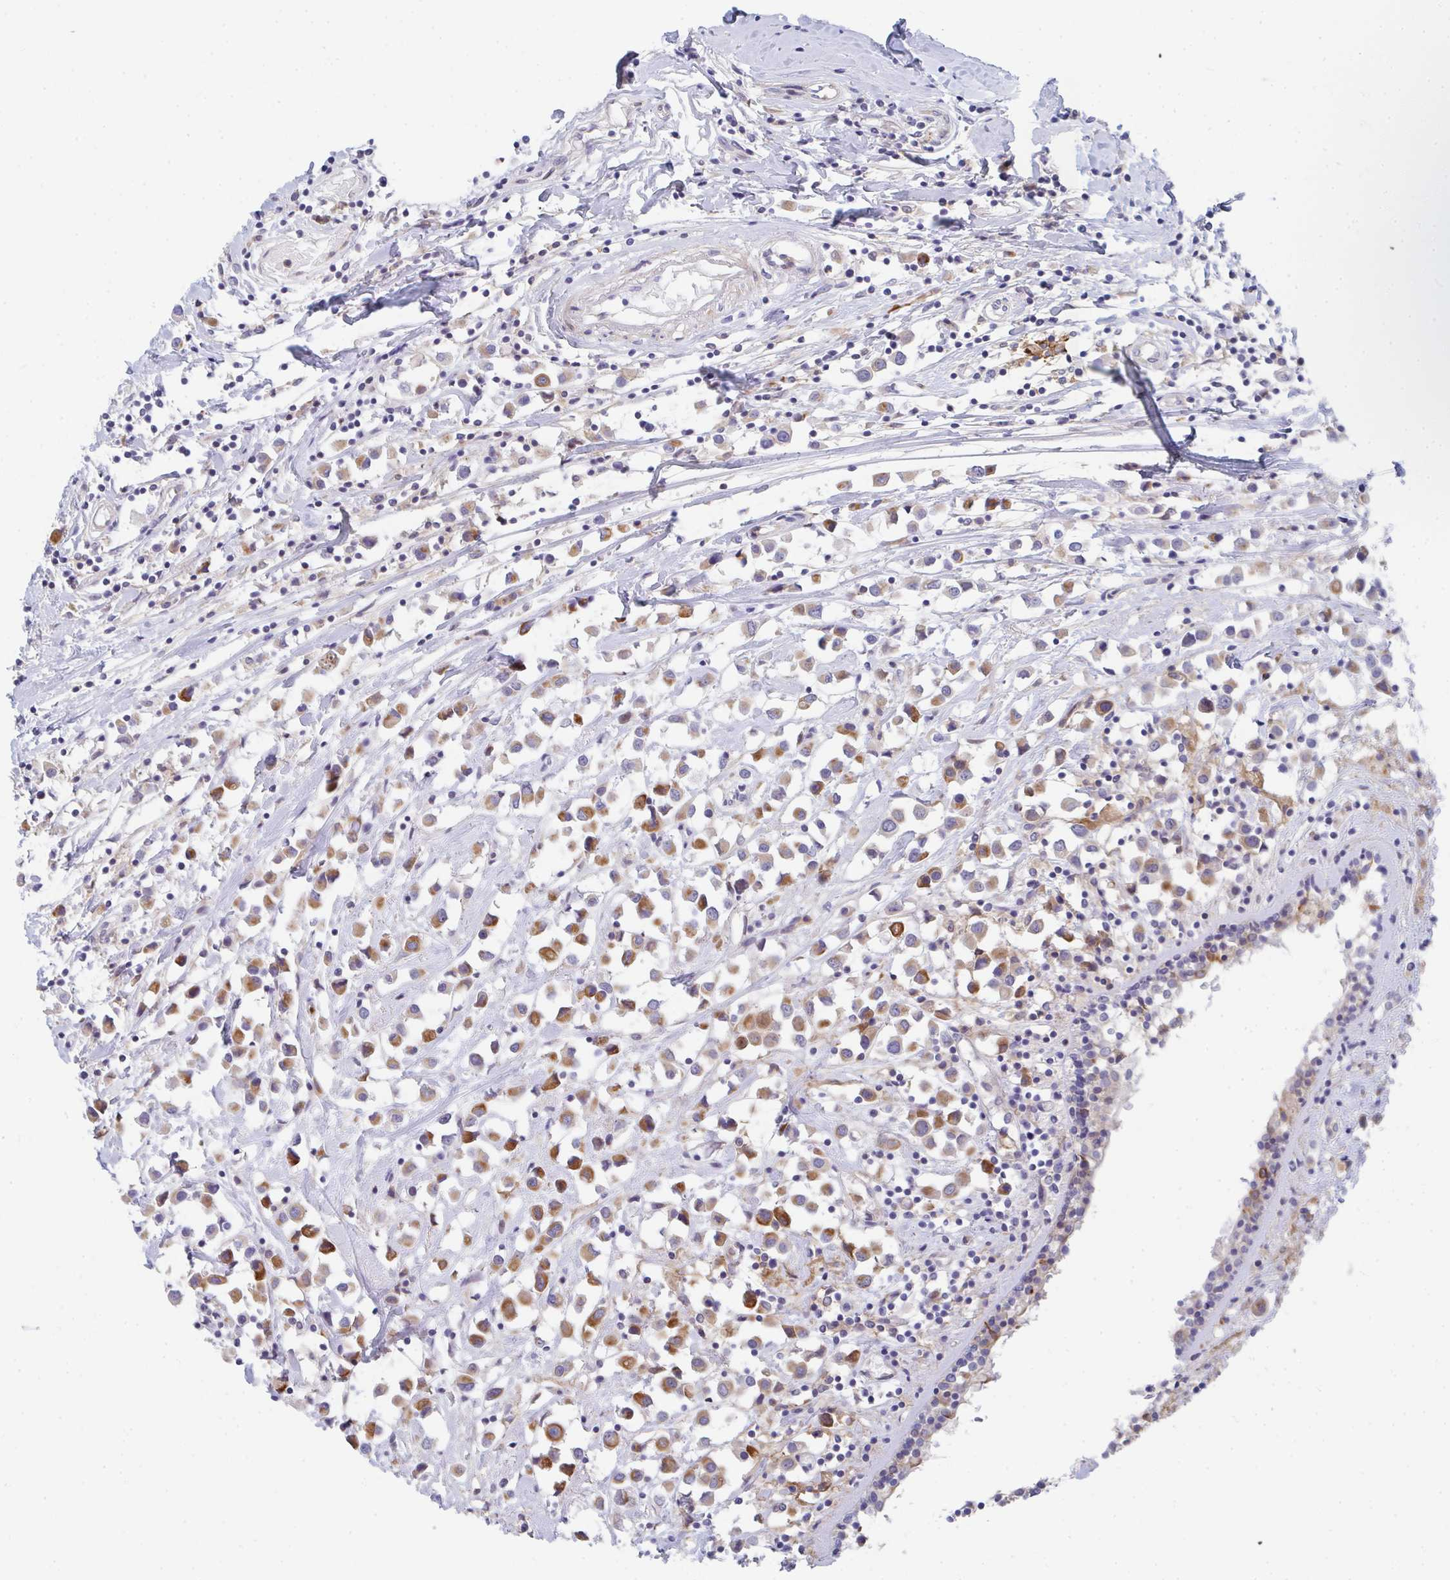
{"staining": {"intensity": "moderate", "quantity": "25%-75%", "location": "cytoplasmic/membranous"}, "tissue": "breast cancer", "cell_type": "Tumor cells", "image_type": "cancer", "snomed": [{"axis": "morphology", "description": "Duct carcinoma"}, {"axis": "topography", "description": "Breast"}], "caption": "Approximately 25%-75% of tumor cells in breast cancer exhibit moderate cytoplasmic/membranous protein positivity as visualized by brown immunohistochemical staining.", "gene": "KLHL33", "patient": {"sex": "female", "age": 61}}